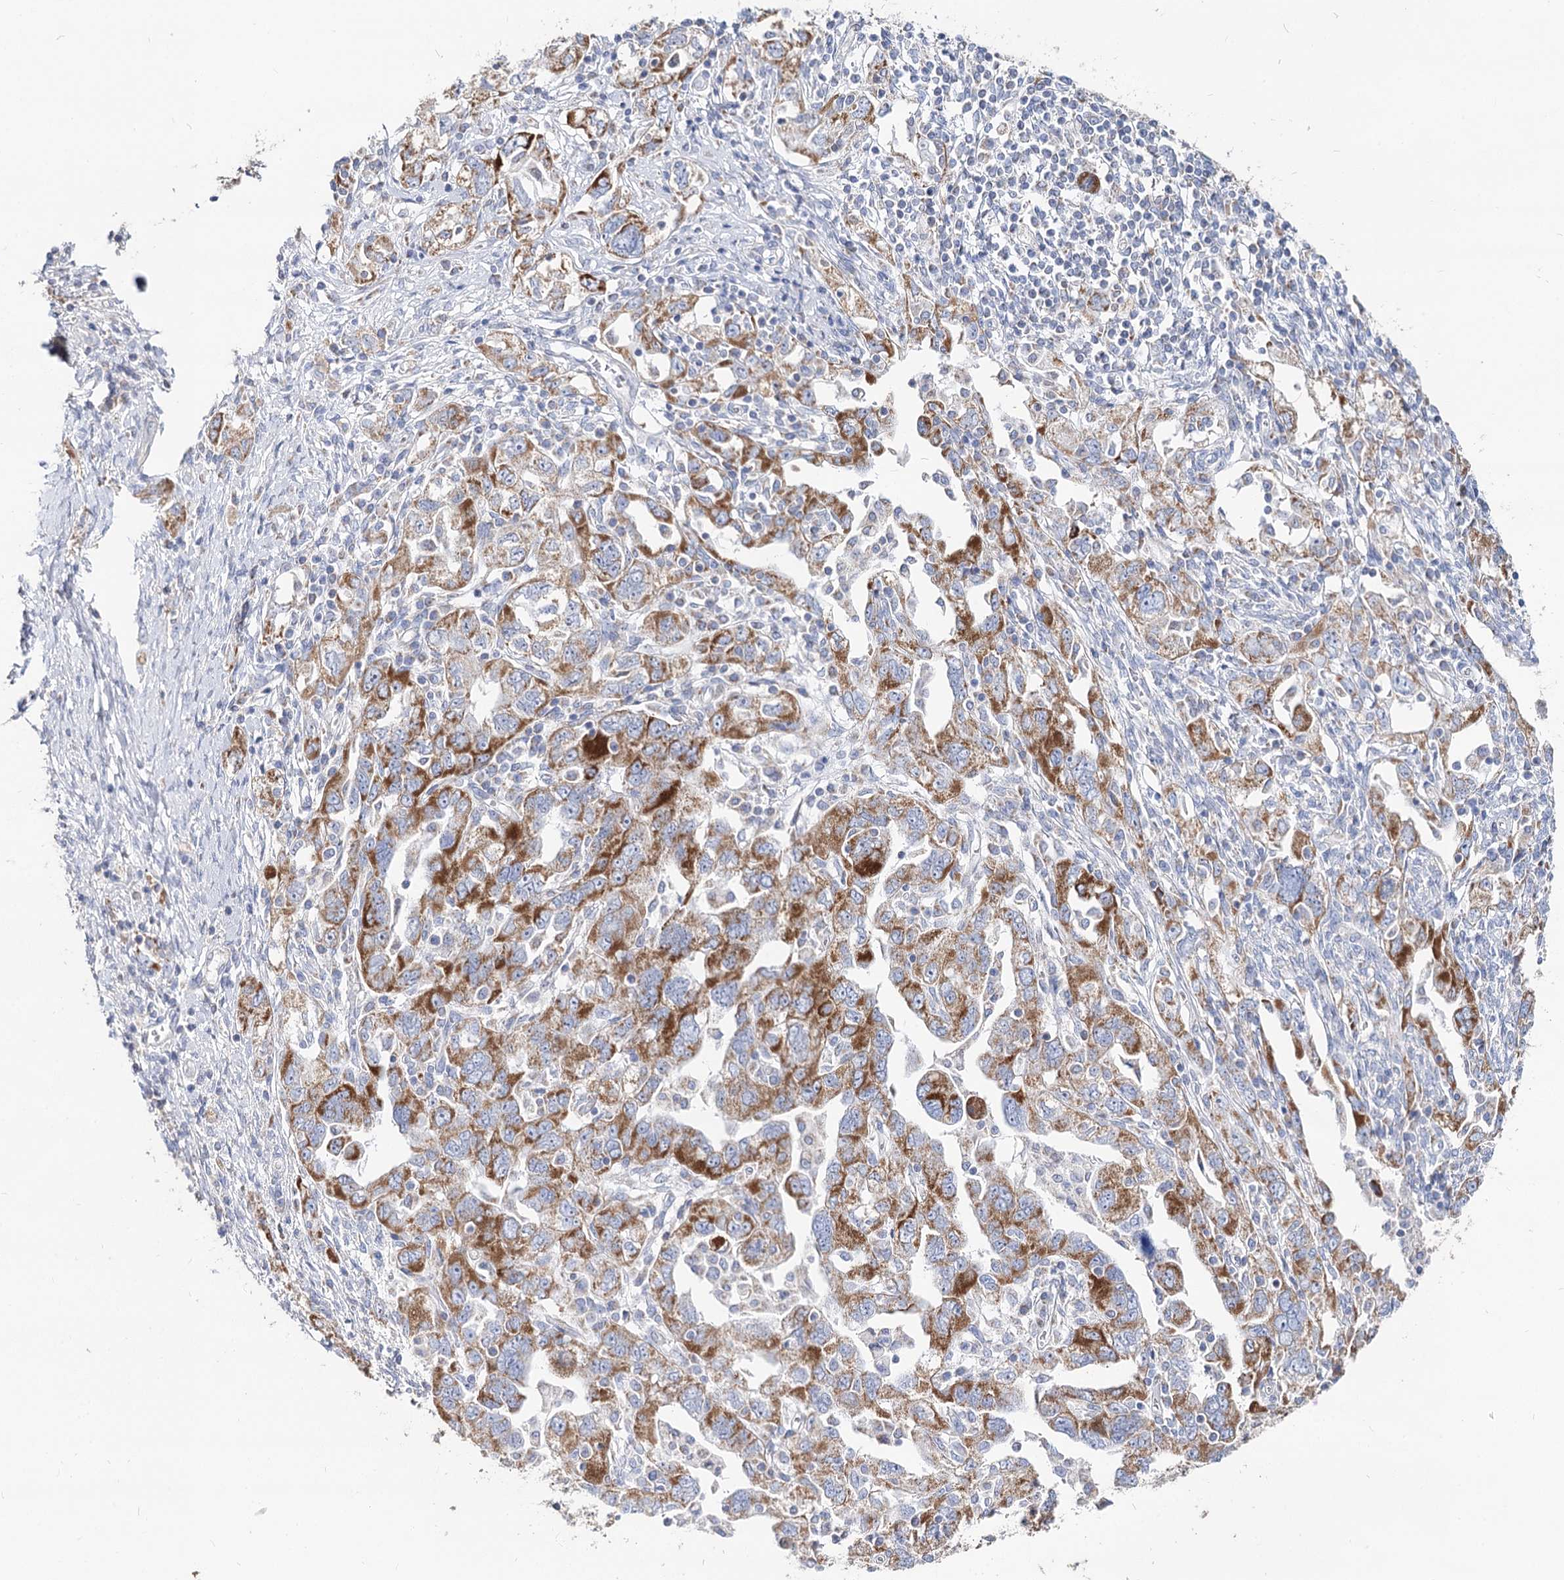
{"staining": {"intensity": "strong", "quantity": "25%-75%", "location": "cytoplasmic/membranous"}, "tissue": "ovarian cancer", "cell_type": "Tumor cells", "image_type": "cancer", "snomed": [{"axis": "morphology", "description": "Carcinoma, NOS"}, {"axis": "morphology", "description": "Cystadenocarcinoma, serous, NOS"}, {"axis": "topography", "description": "Ovary"}], "caption": "Immunohistochemistry image of neoplastic tissue: human ovarian carcinoma stained using immunohistochemistry (IHC) shows high levels of strong protein expression localized specifically in the cytoplasmic/membranous of tumor cells, appearing as a cytoplasmic/membranous brown color.", "gene": "MCCC2", "patient": {"sex": "female", "age": 69}}